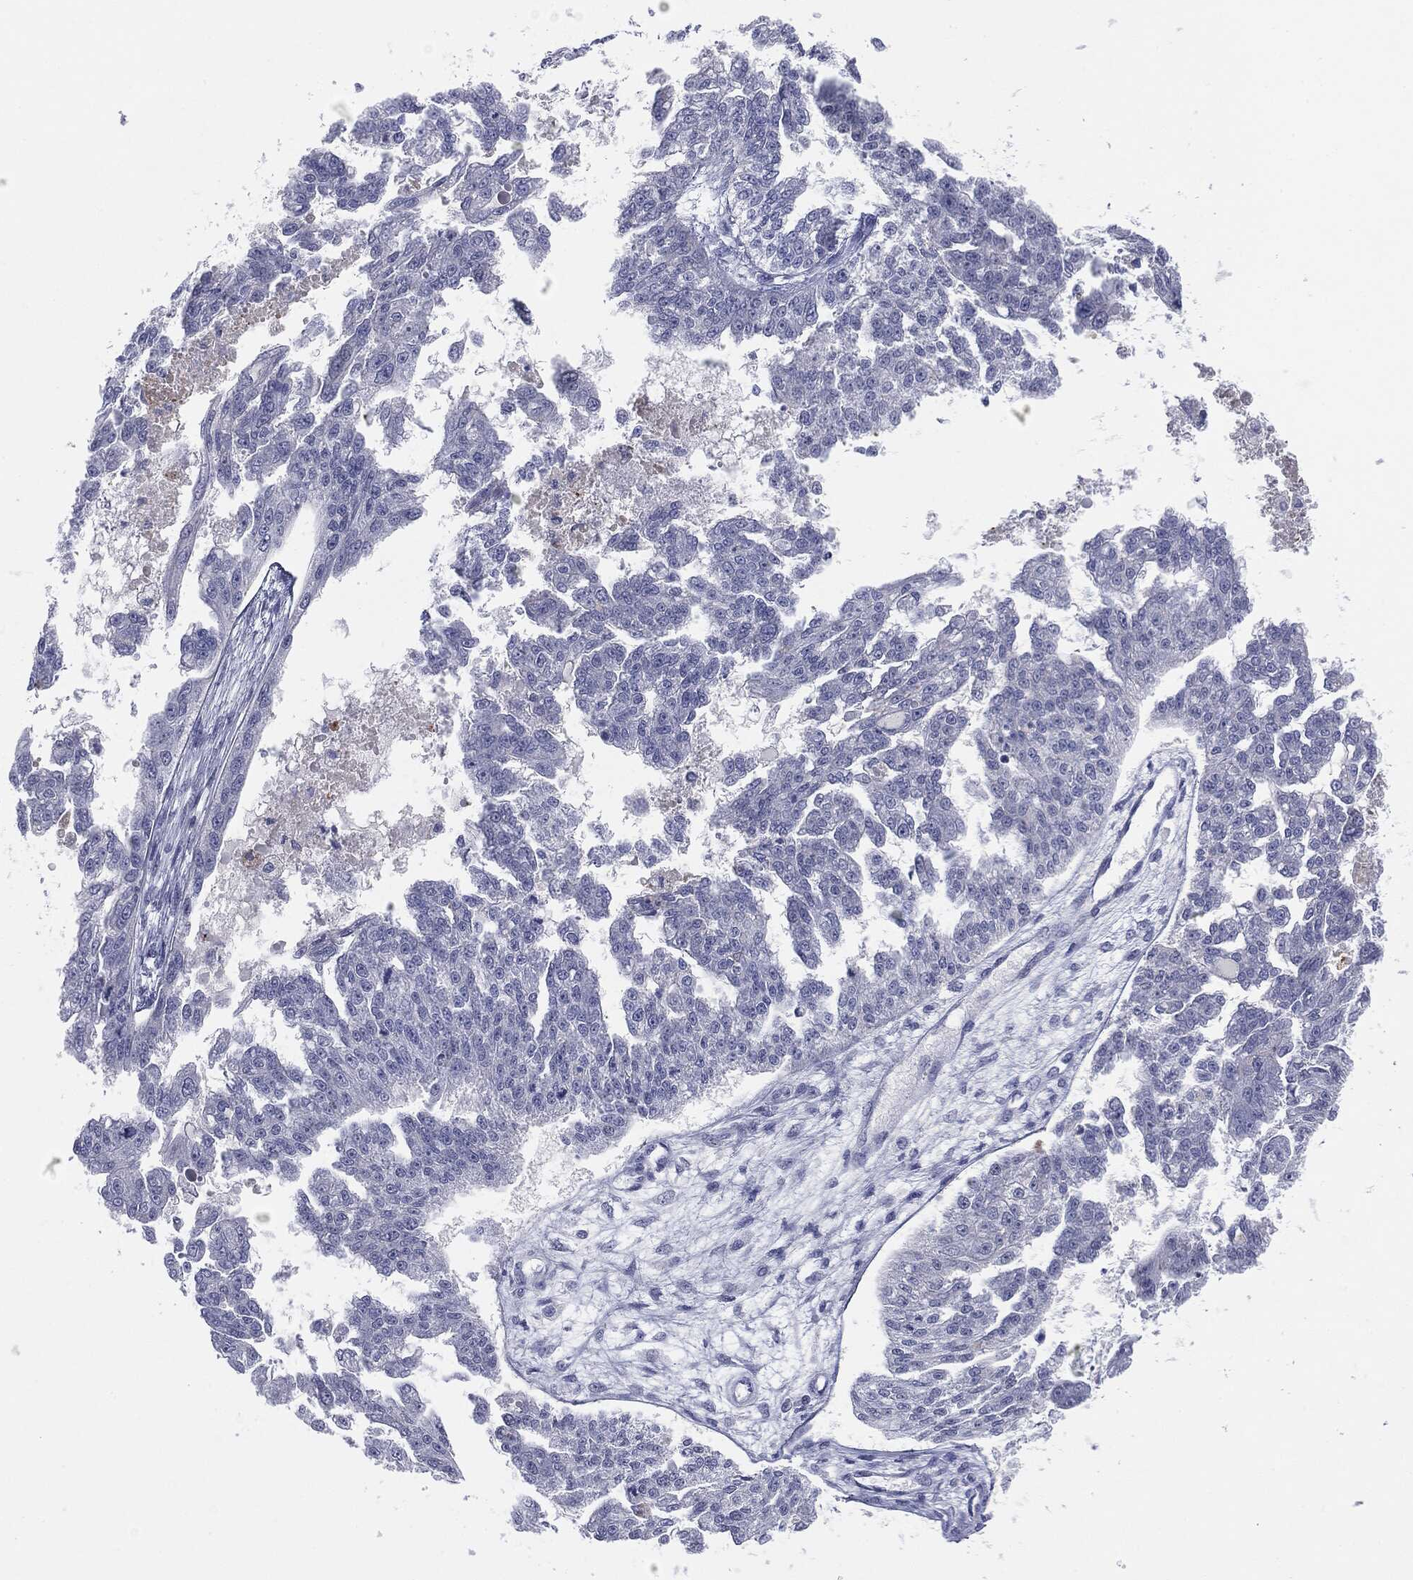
{"staining": {"intensity": "negative", "quantity": "none", "location": "none"}, "tissue": "ovarian cancer", "cell_type": "Tumor cells", "image_type": "cancer", "snomed": [{"axis": "morphology", "description": "Cystadenocarcinoma, serous, NOS"}, {"axis": "topography", "description": "Ovary"}], "caption": "Immunohistochemistry (IHC) micrograph of human ovarian cancer (serous cystadenocarcinoma) stained for a protein (brown), which reveals no positivity in tumor cells.", "gene": "SLC5A5", "patient": {"sex": "female", "age": 58}}